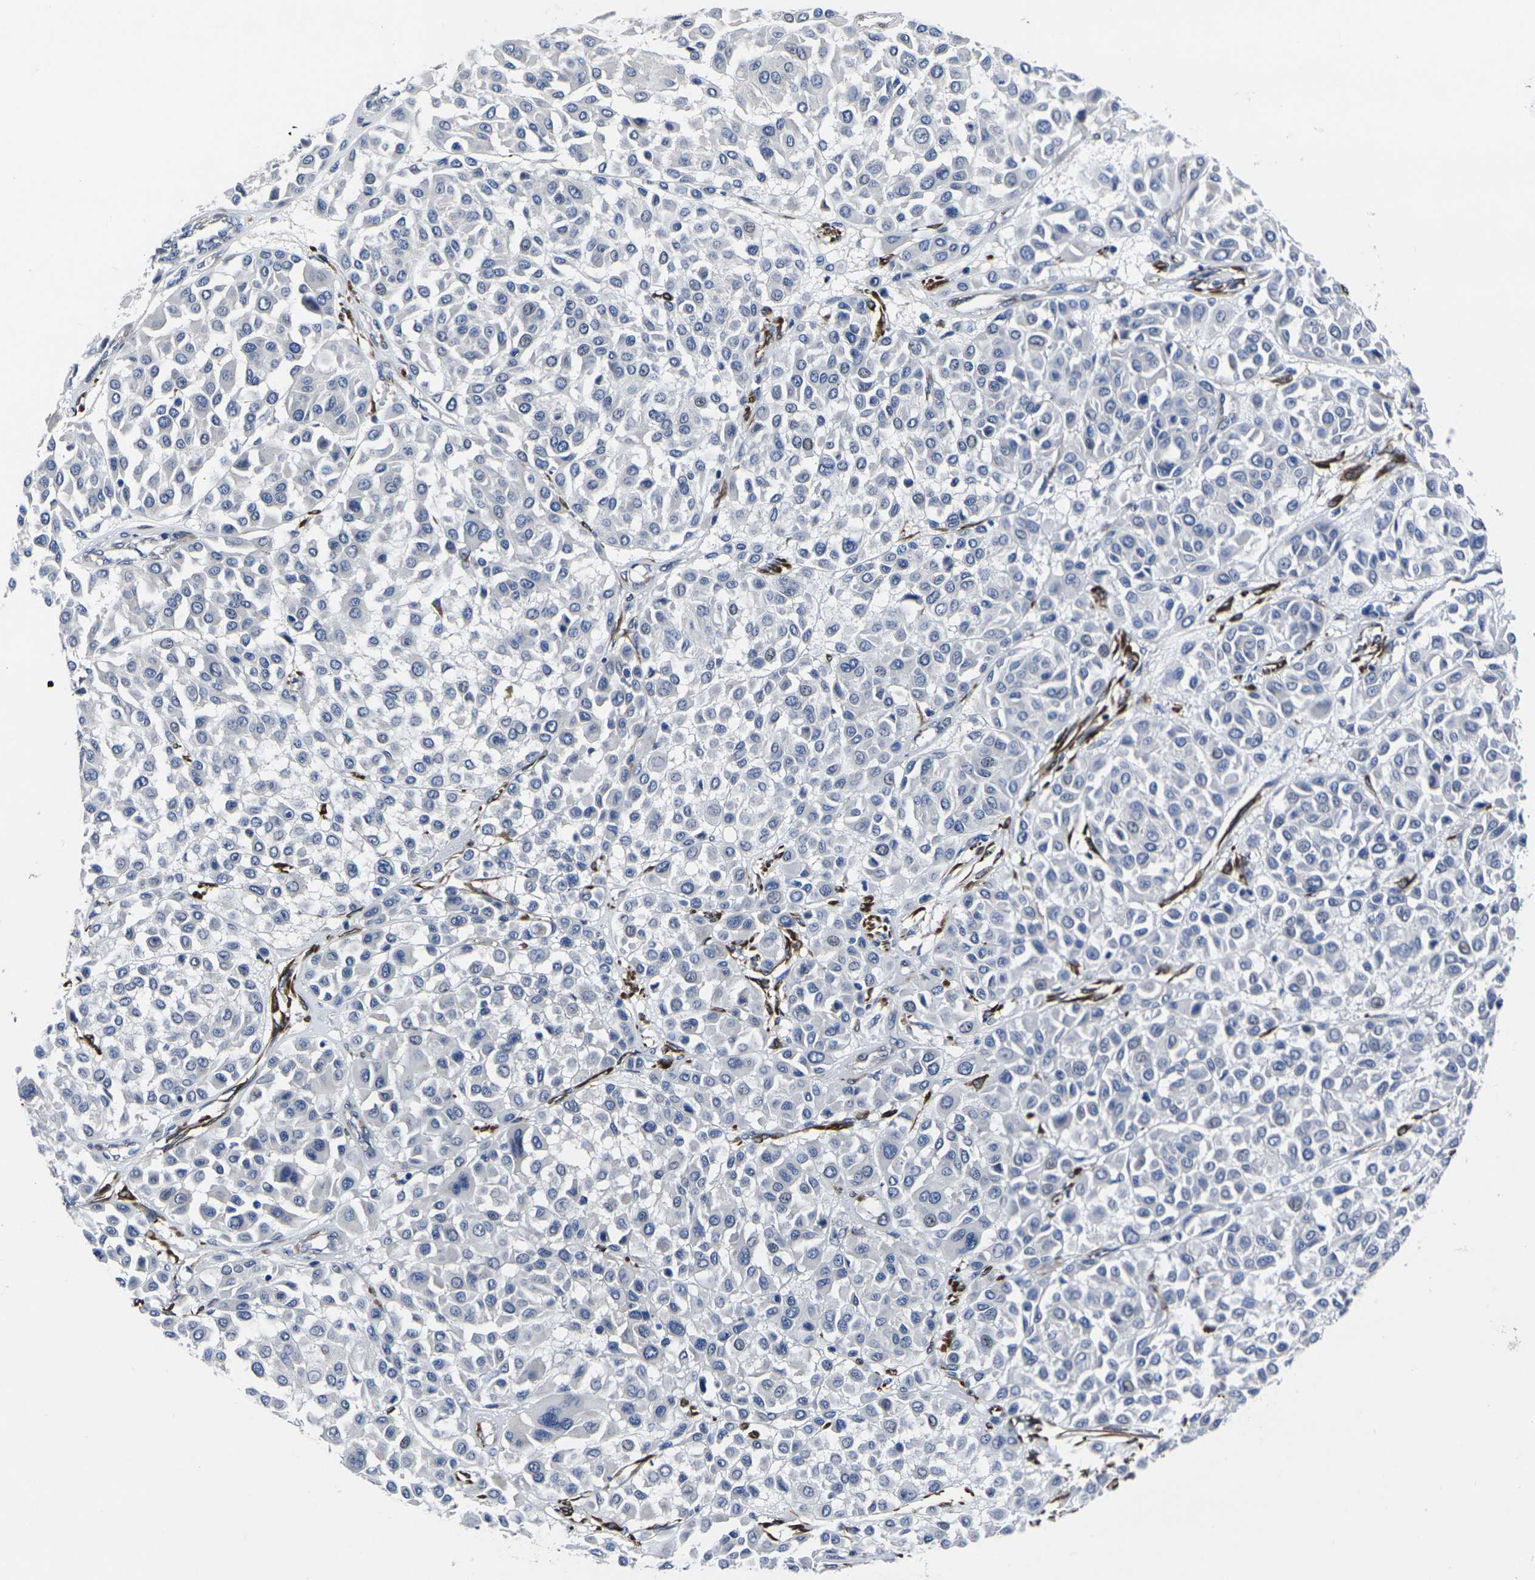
{"staining": {"intensity": "negative", "quantity": "none", "location": "none"}, "tissue": "melanoma", "cell_type": "Tumor cells", "image_type": "cancer", "snomed": [{"axis": "morphology", "description": "Malignant melanoma, Metastatic site"}, {"axis": "topography", "description": "Soft tissue"}], "caption": "Melanoma was stained to show a protein in brown. There is no significant expression in tumor cells.", "gene": "CYP2C8", "patient": {"sex": "male", "age": 41}}